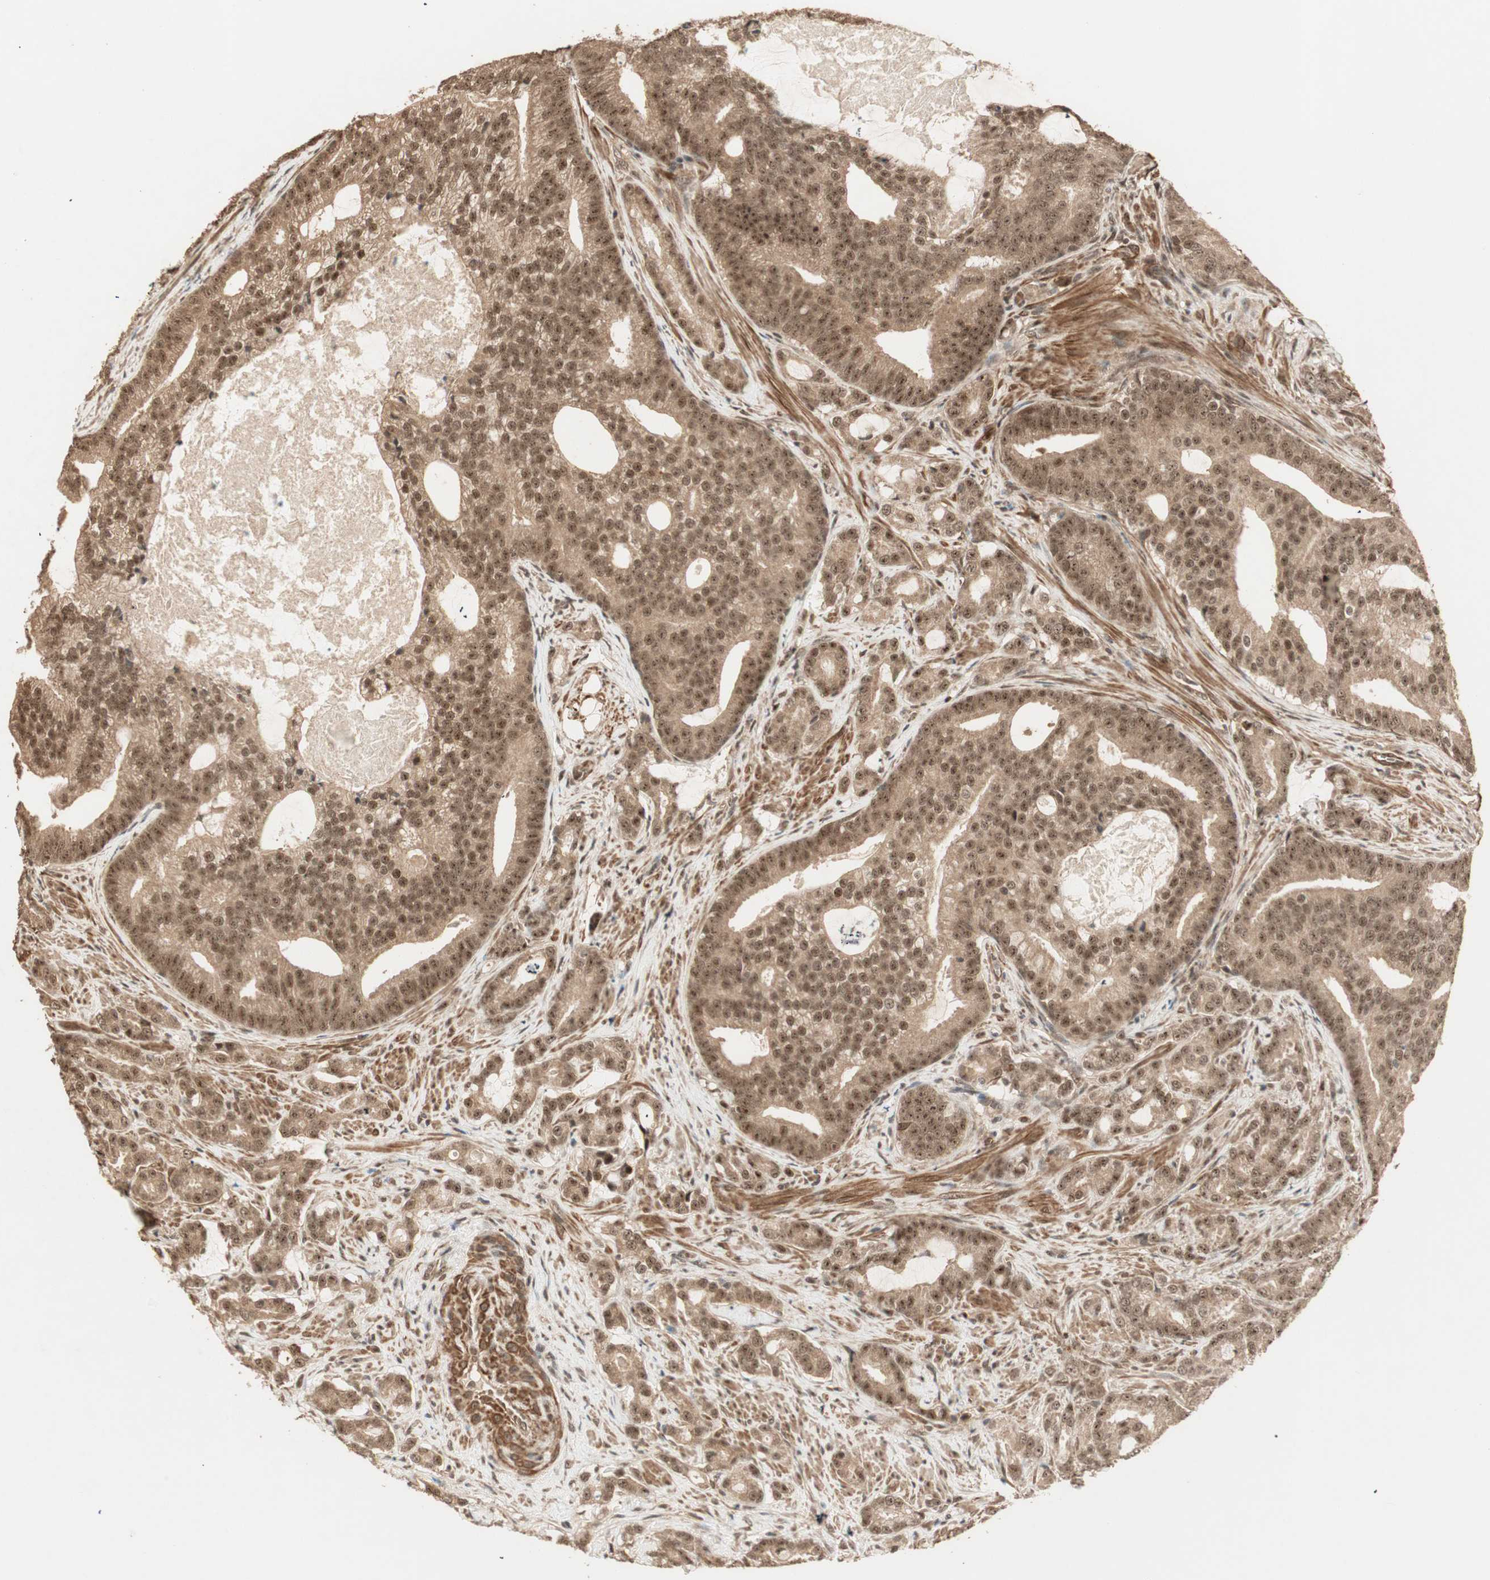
{"staining": {"intensity": "moderate", "quantity": ">75%", "location": "cytoplasmic/membranous,nuclear"}, "tissue": "prostate cancer", "cell_type": "Tumor cells", "image_type": "cancer", "snomed": [{"axis": "morphology", "description": "Adenocarcinoma, Low grade"}, {"axis": "topography", "description": "Prostate"}], "caption": "Tumor cells show medium levels of moderate cytoplasmic/membranous and nuclear expression in about >75% of cells in prostate cancer.", "gene": "ZSCAN31", "patient": {"sex": "male", "age": 58}}